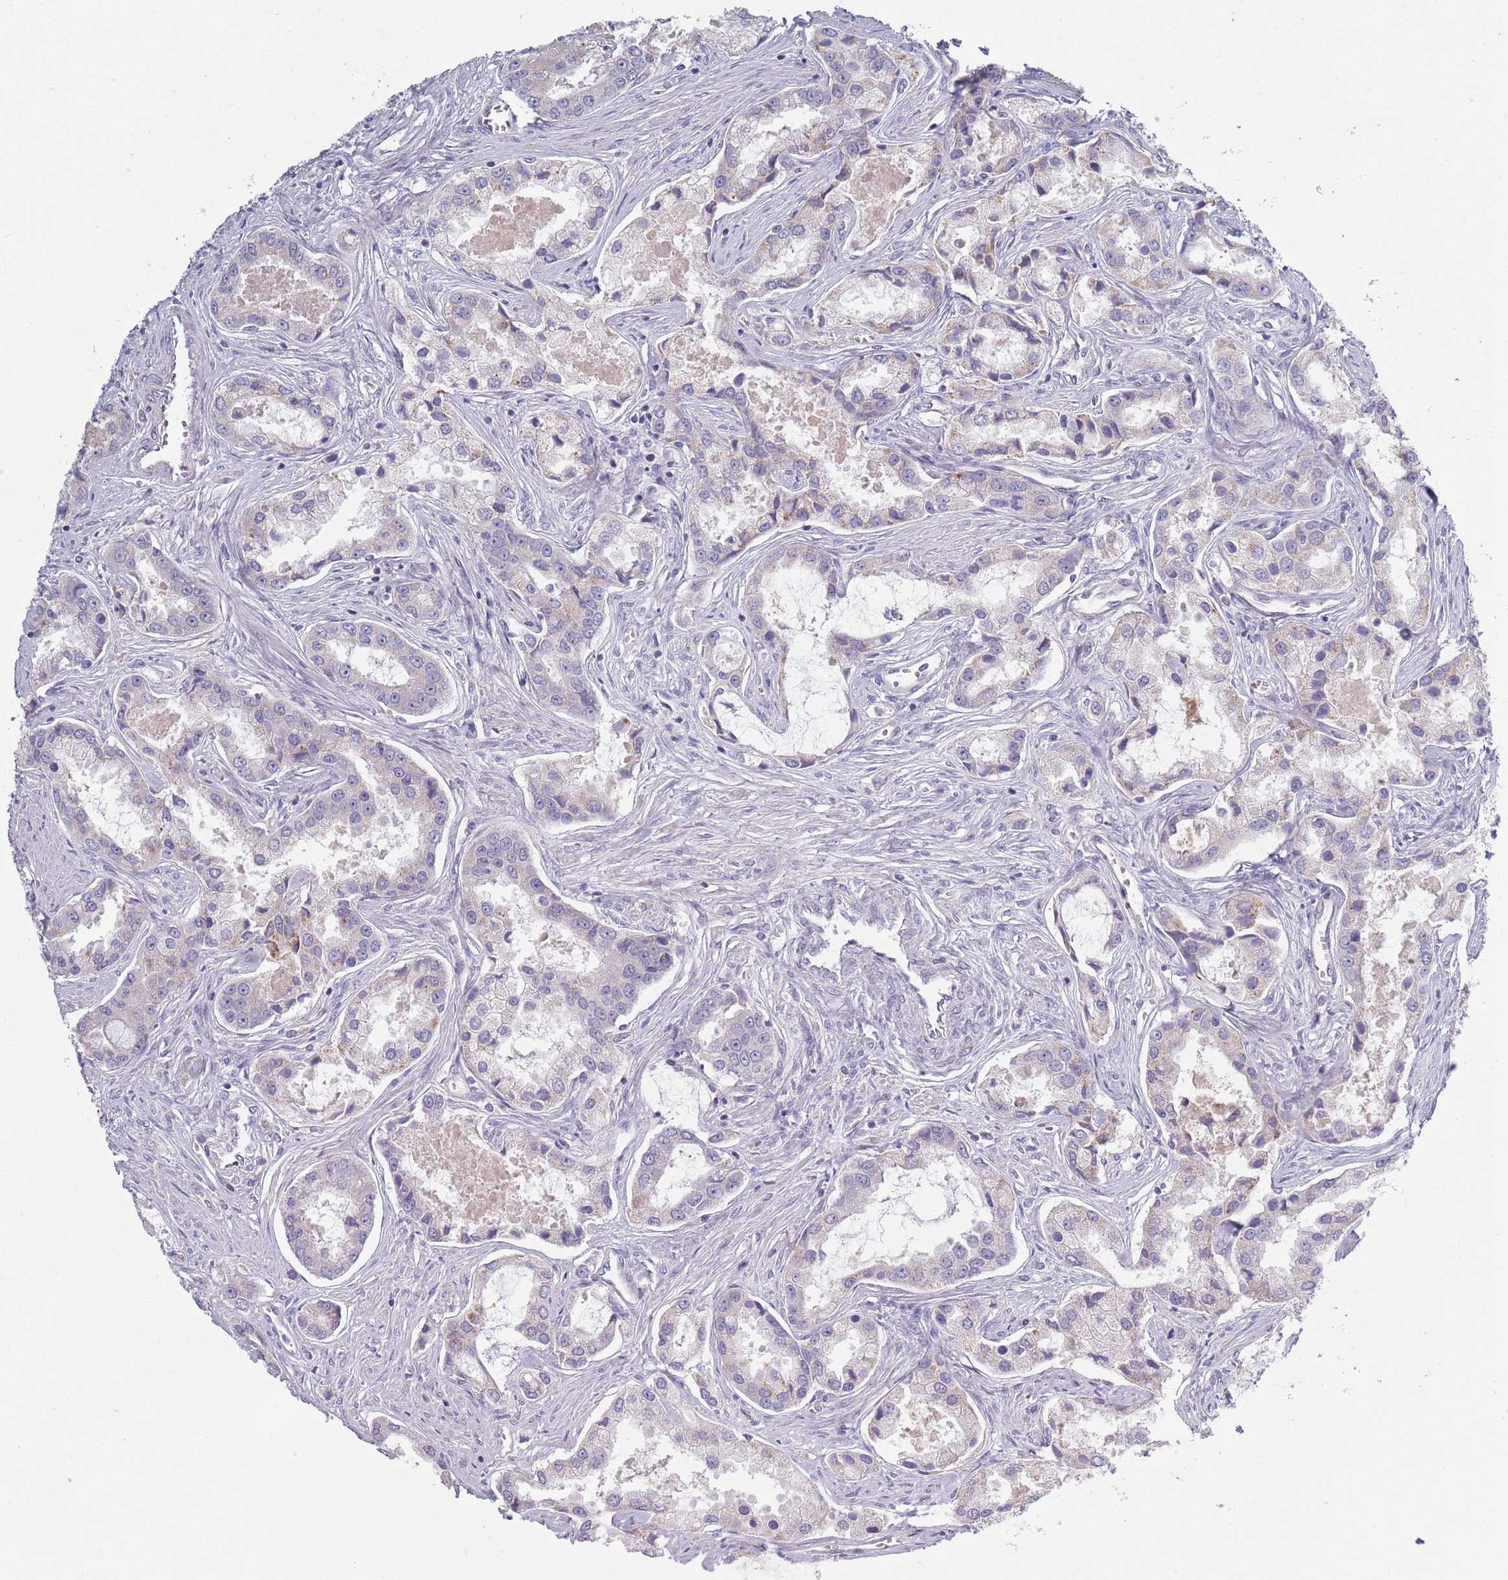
{"staining": {"intensity": "negative", "quantity": "none", "location": "none"}, "tissue": "prostate cancer", "cell_type": "Tumor cells", "image_type": "cancer", "snomed": [{"axis": "morphology", "description": "Adenocarcinoma, Low grade"}, {"axis": "topography", "description": "Prostate"}], "caption": "High power microscopy photomicrograph of an immunohistochemistry photomicrograph of low-grade adenocarcinoma (prostate), revealing no significant expression in tumor cells. The staining is performed using DAB brown chromogen with nuclei counter-stained in using hematoxylin.", "gene": "TYW1", "patient": {"sex": "male", "age": 68}}